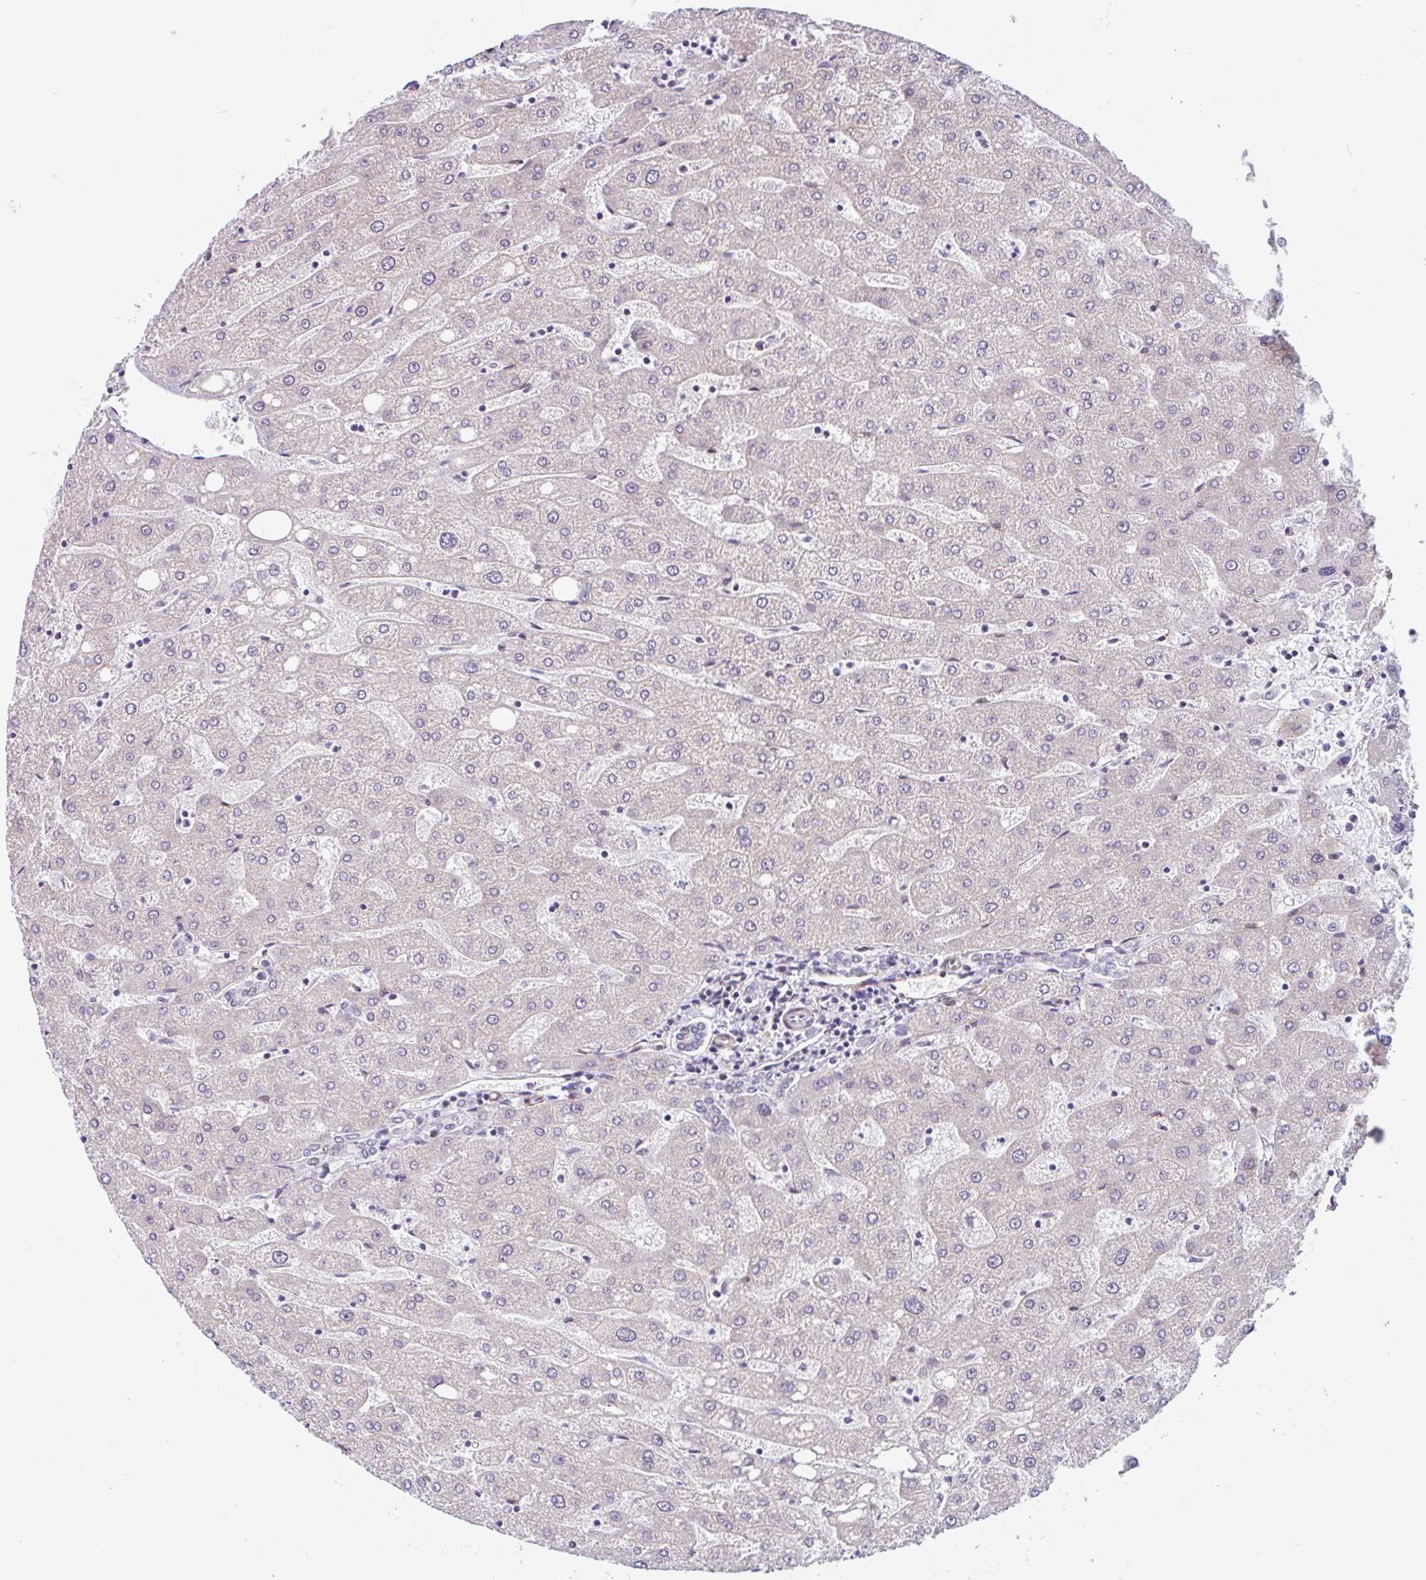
{"staining": {"intensity": "negative", "quantity": "none", "location": "none"}, "tissue": "liver", "cell_type": "Cholangiocytes", "image_type": "normal", "snomed": [{"axis": "morphology", "description": "Normal tissue, NOS"}, {"axis": "topography", "description": "Liver"}], "caption": "Cholangiocytes show no significant protein positivity in benign liver. (DAB (3,3'-diaminobenzidine) immunohistochemistry visualized using brightfield microscopy, high magnification).", "gene": "TMEM119", "patient": {"sex": "male", "age": 67}}